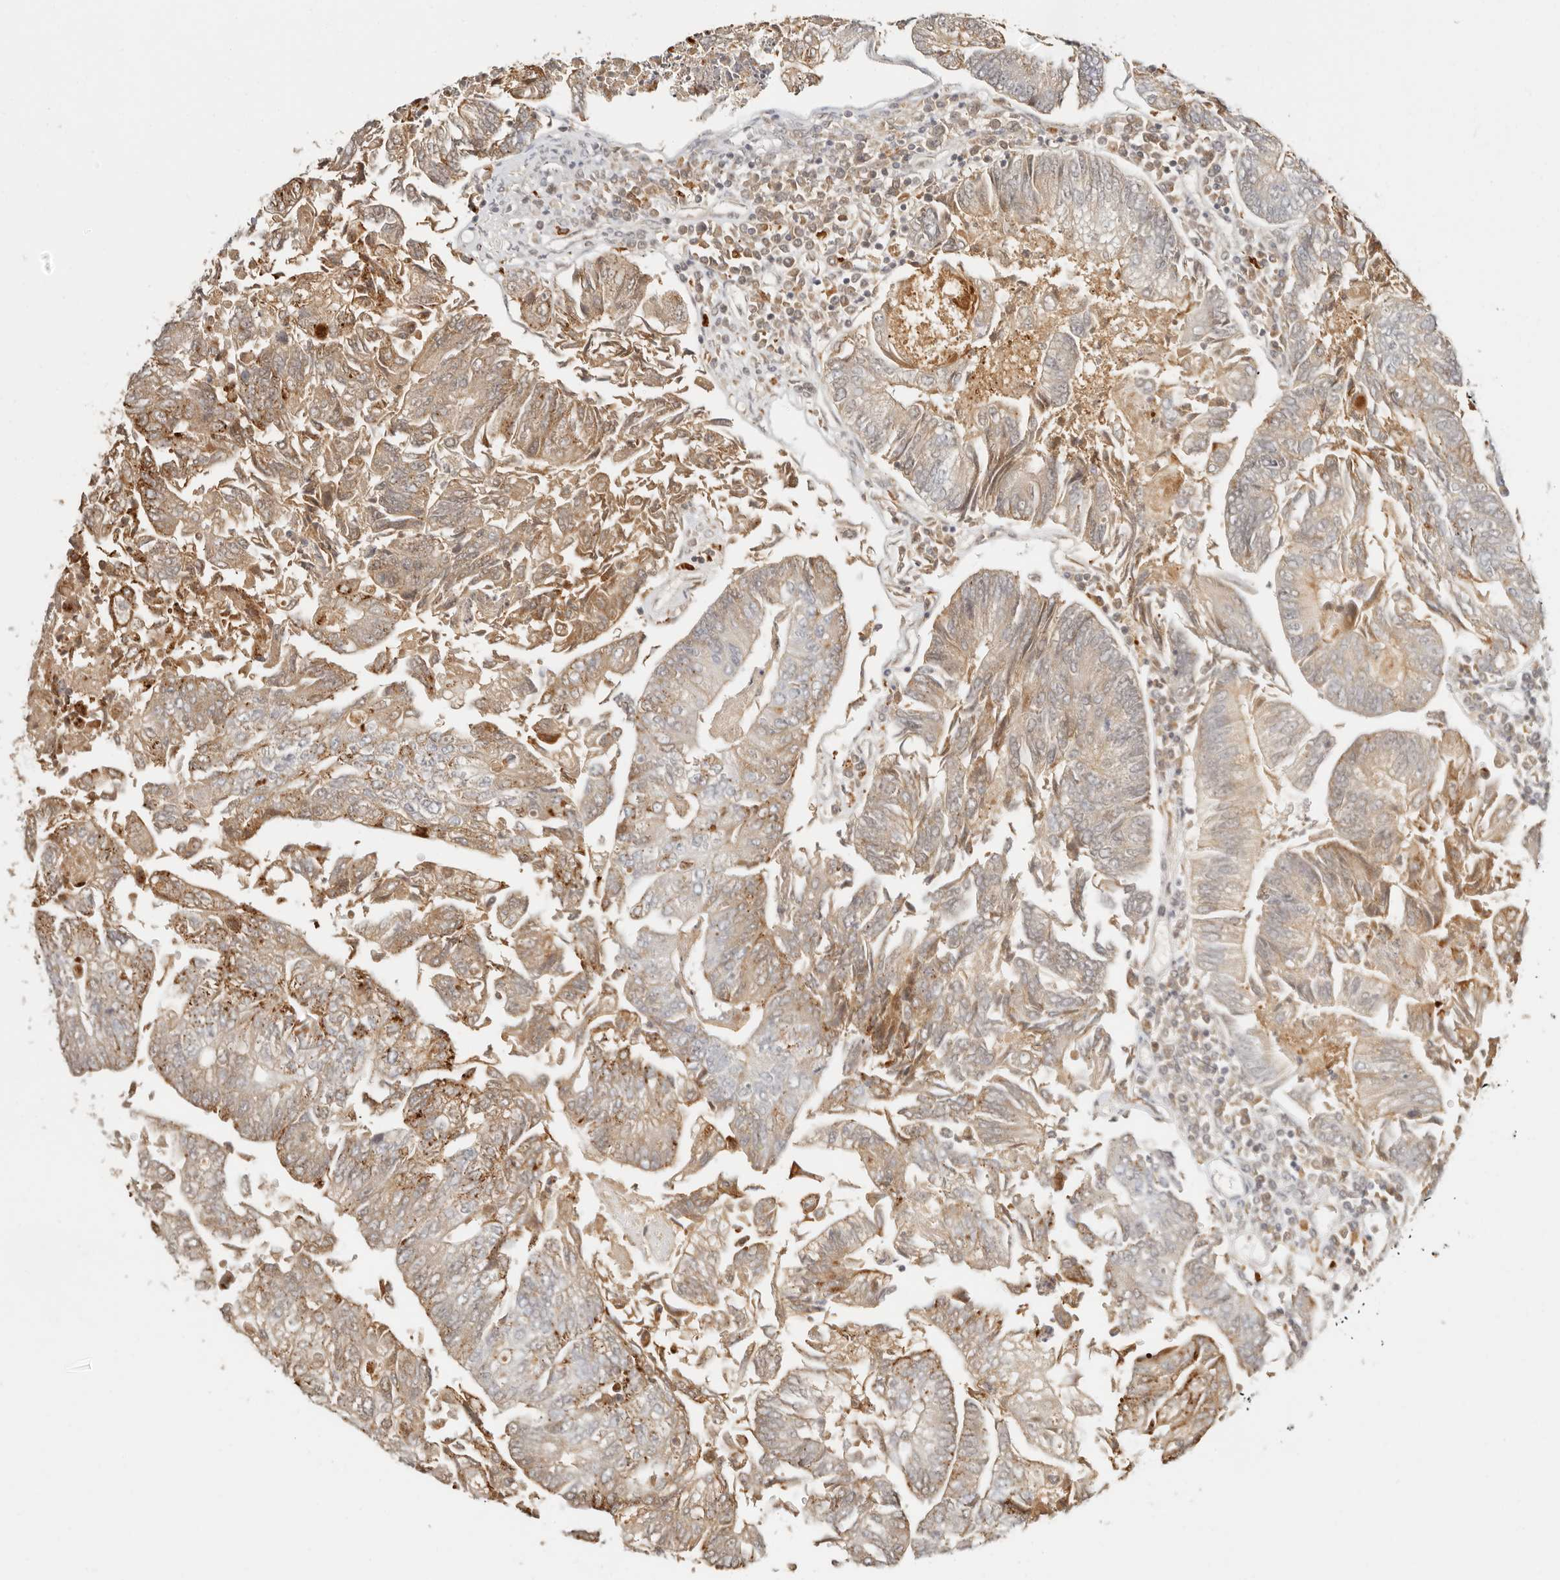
{"staining": {"intensity": "moderate", "quantity": "25%-75%", "location": "cytoplasmic/membranous"}, "tissue": "colorectal cancer", "cell_type": "Tumor cells", "image_type": "cancer", "snomed": [{"axis": "morphology", "description": "Adenocarcinoma, NOS"}, {"axis": "topography", "description": "Colon"}], "caption": "Protein staining of colorectal adenocarcinoma tissue demonstrates moderate cytoplasmic/membranous positivity in approximately 25%-75% of tumor cells.", "gene": "RNASET2", "patient": {"sex": "female", "age": 67}}